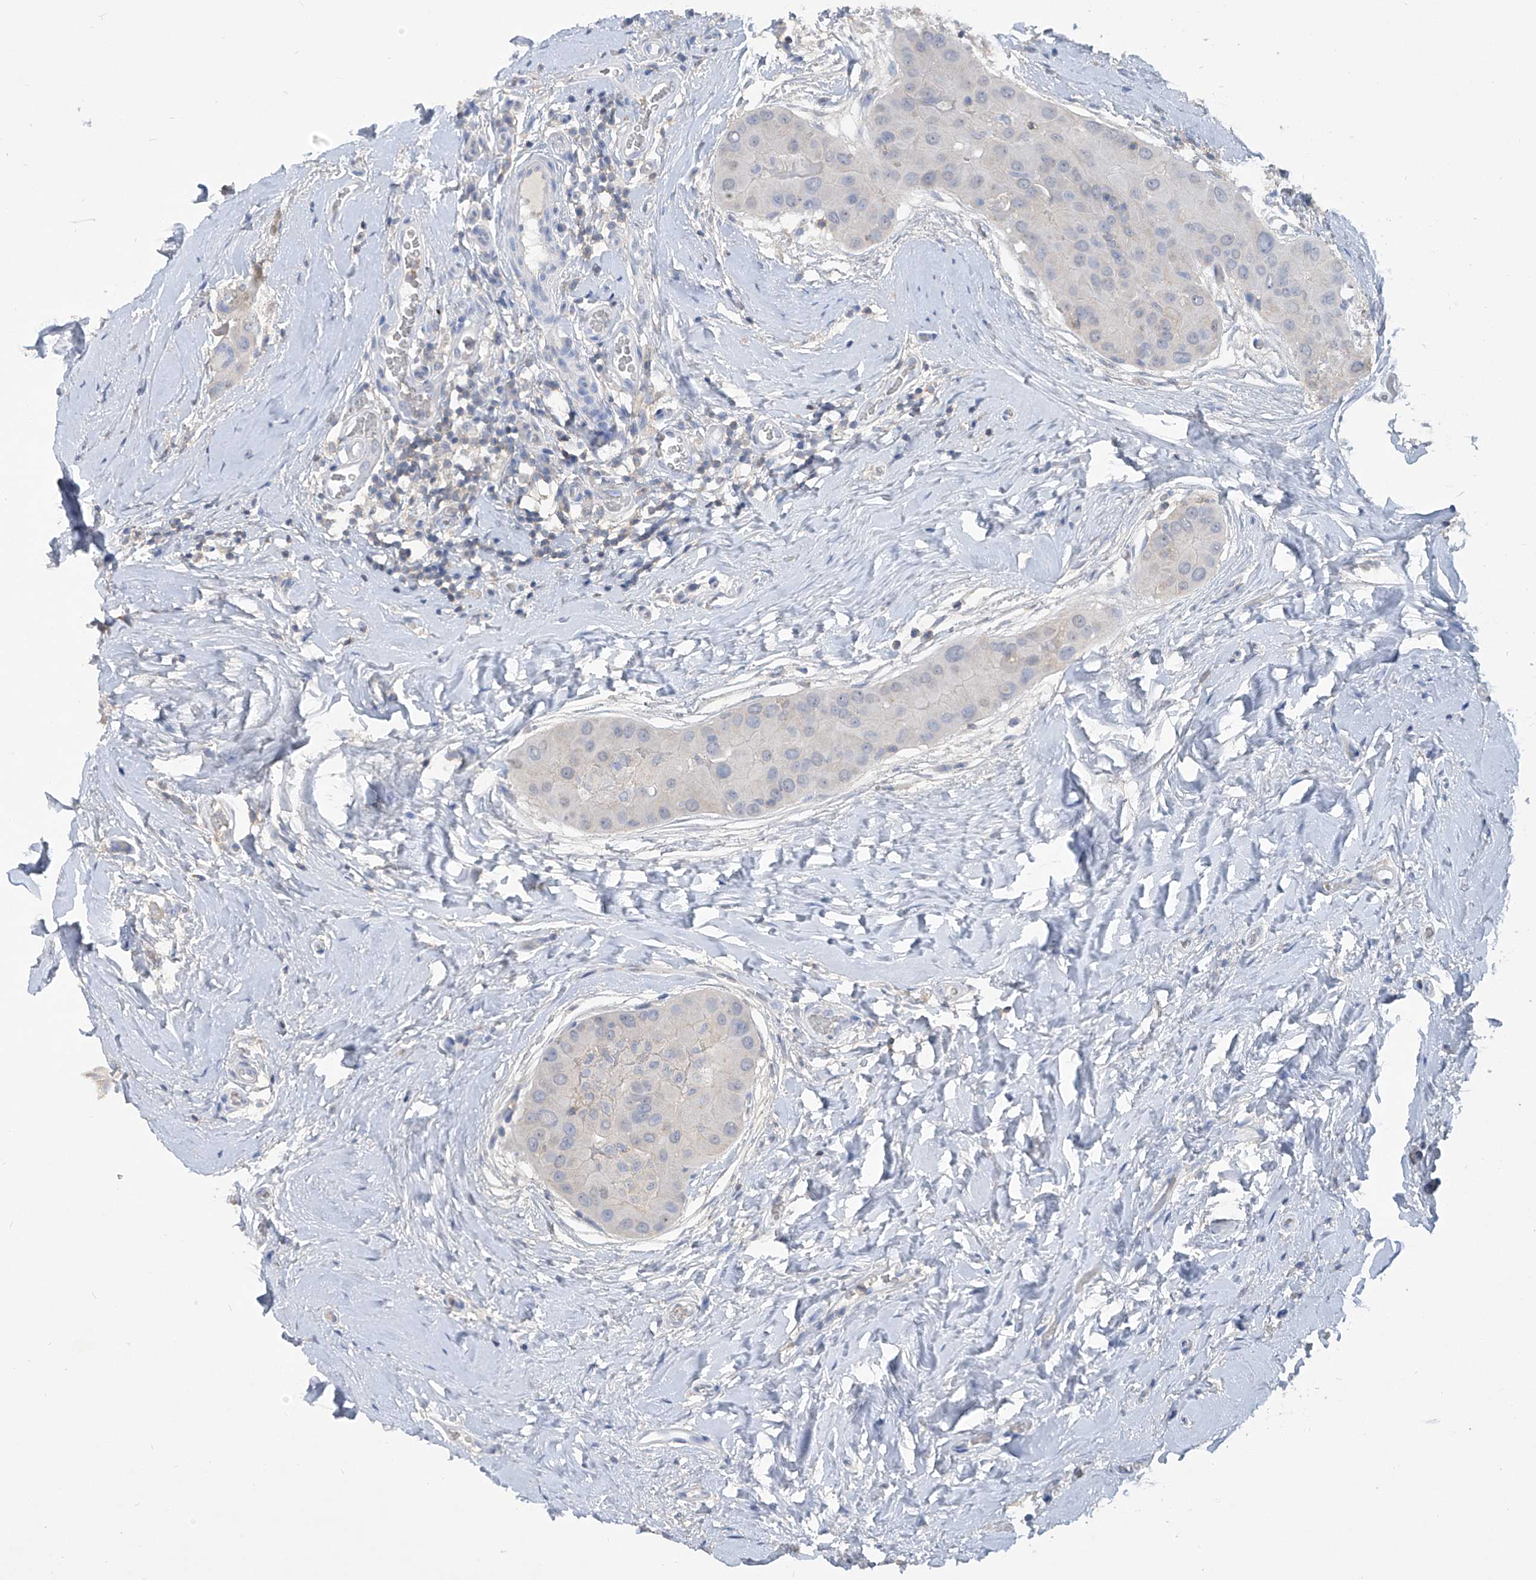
{"staining": {"intensity": "negative", "quantity": "none", "location": "none"}, "tissue": "thyroid cancer", "cell_type": "Tumor cells", "image_type": "cancer", "snomed": [{"axis": "morphology", "description": "Papillary adenocarcinoma, NOS"}, {"axis": "topography", "description": "Thyroid gland"}], "caption": "Tumor cells show no significant positivity in thyroid cancer (papillary adenocarcinoma).", "gene": "HAS3", "patient": {"sex": "male", "age": 33}}